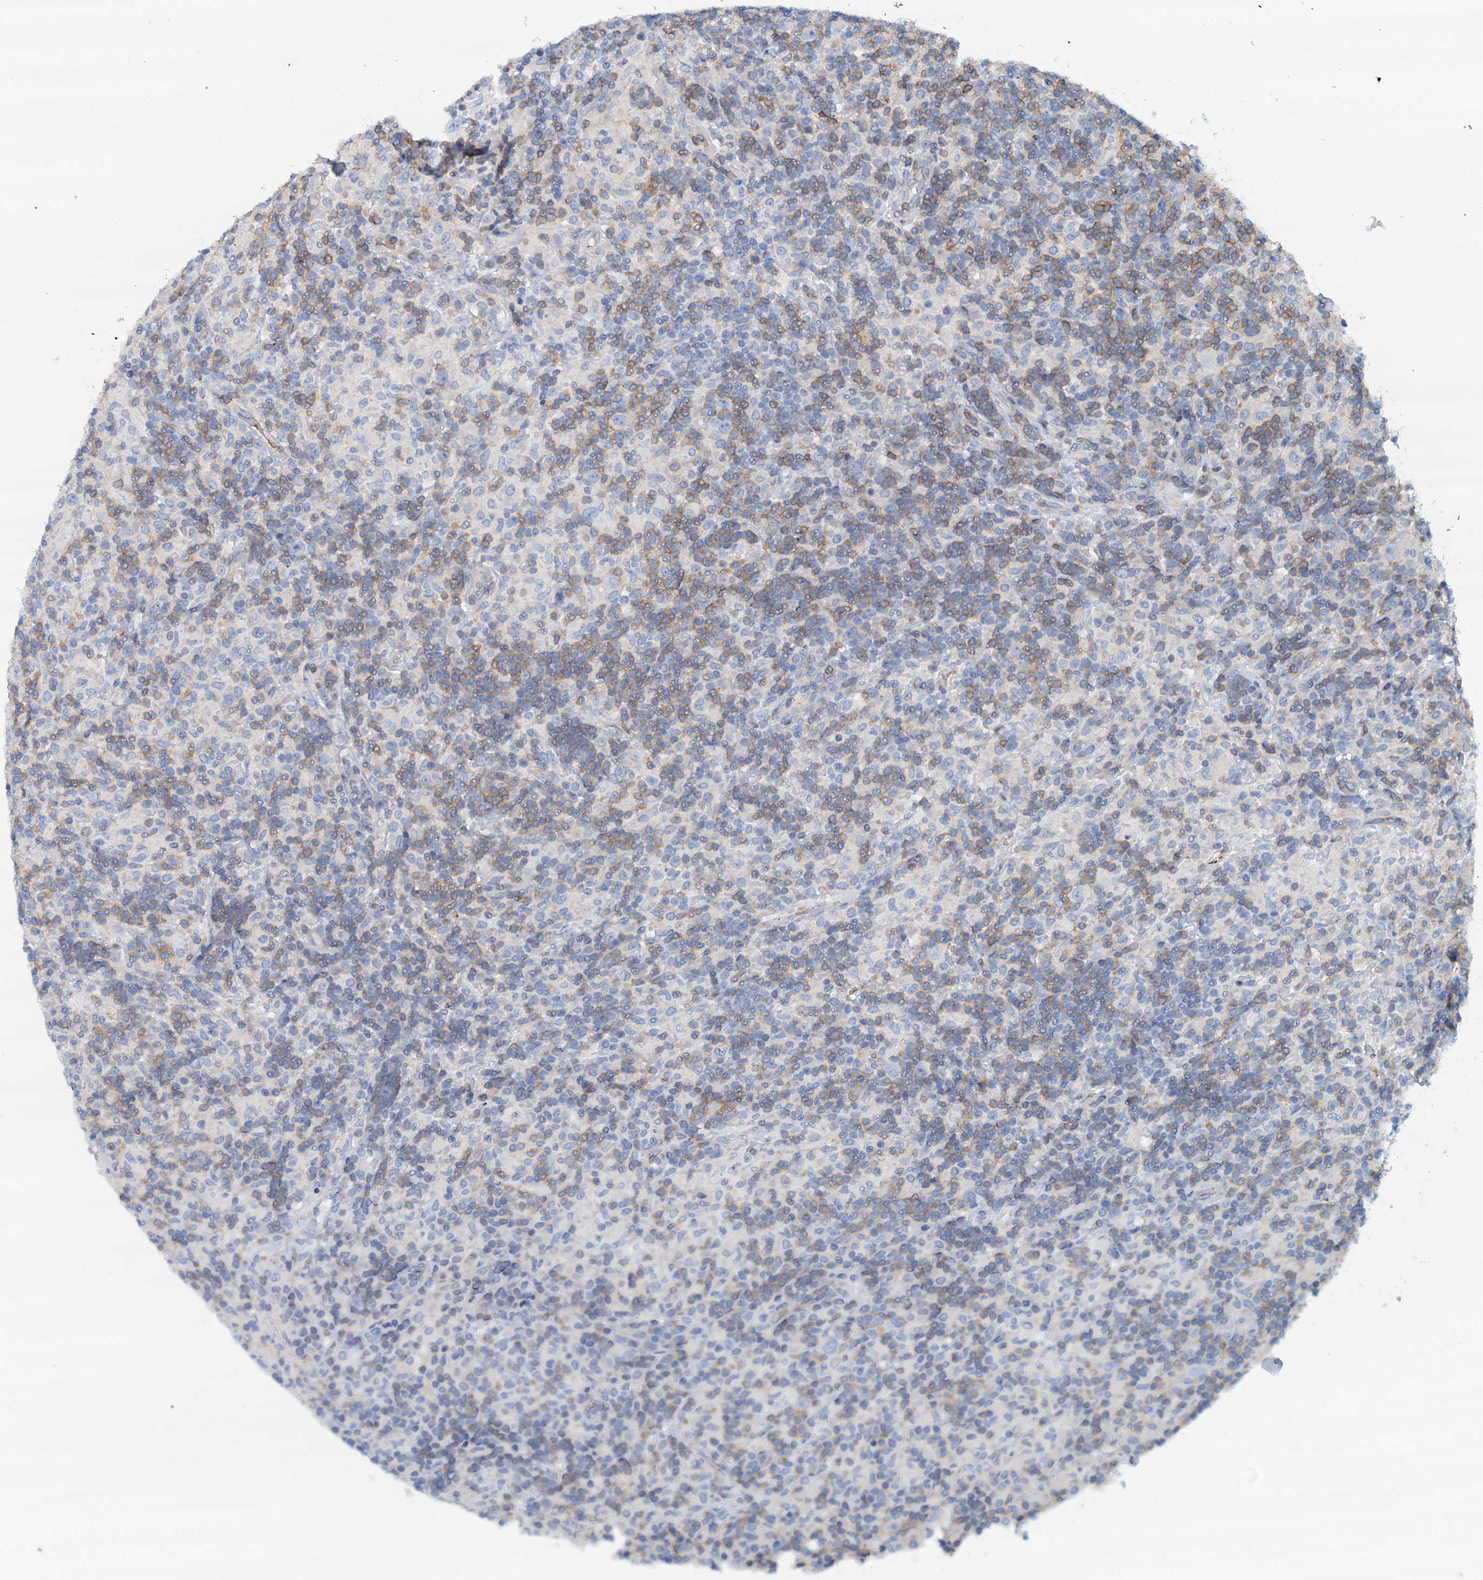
{"staining": {"intensity": "negative", "quantity": "none", "location": "none"}, "tissue": "lymphoma", "cell_type": "Tumor cells", "image_type": "cancer", "snomed": [{"axis": "morphology", "description": "Hodgkin's disease, NOS"}, {"axis": "topography", "description": "Lymph node"}], "caption": "Hodgkin's disease was stained to show a protein in brown. There is no significant staining in tumor cells.", "gene": "ROGDI", "patient": {"sex": "male", "age": 70}}